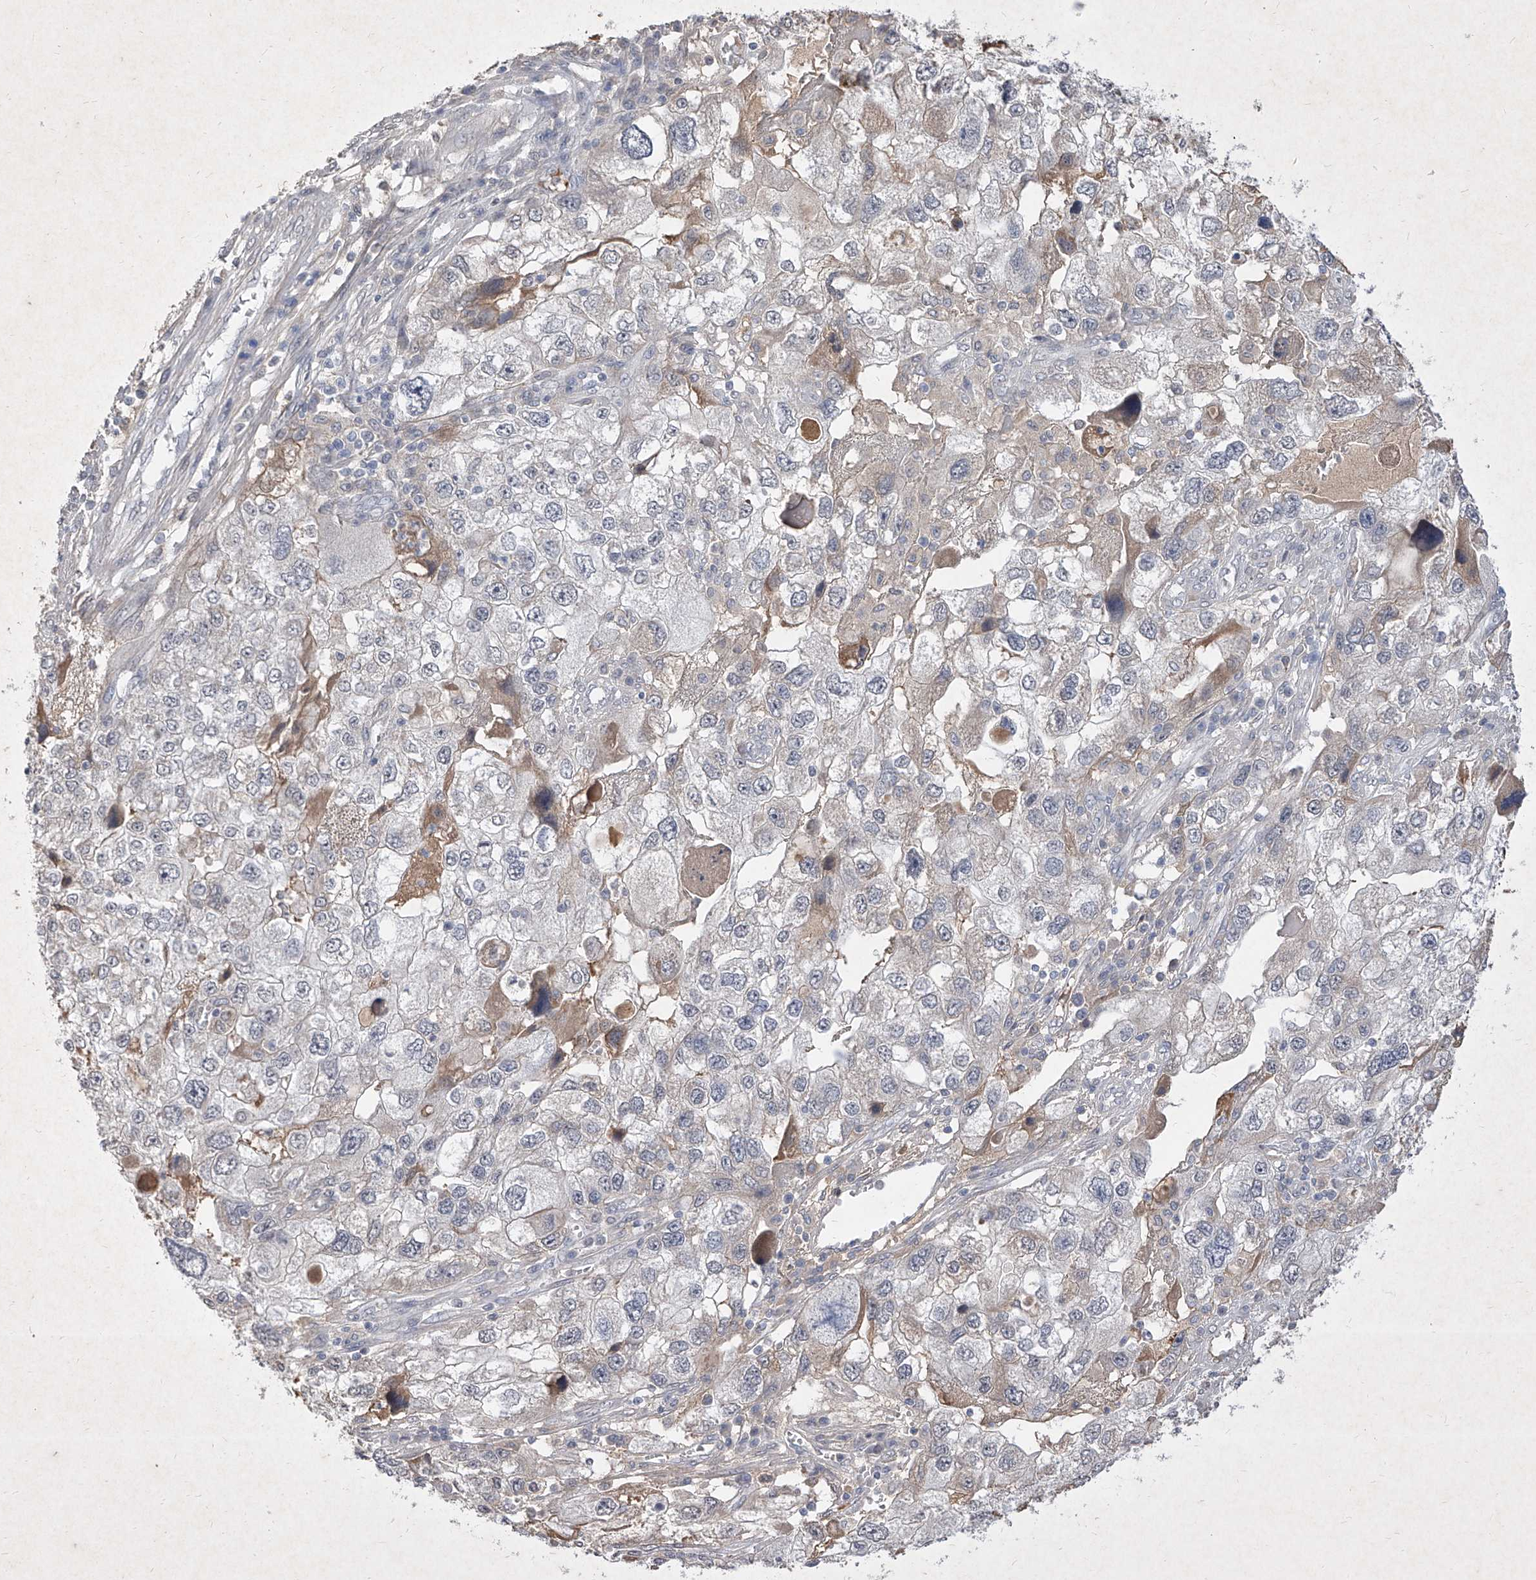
{"staining": {"intensity": "negative", "quantity": "none", "location": "none"}, "tissue": "endometrial cancer", "cell_type": "Tumor cells", "image_type": "cancer", "snomed": [{"axis": "morphology", "description": "Adenocarcinoma, NOS"}, {"axis": "topography", "description": "Endometrium"}], "caption": "Immunohistochemistry of human endometrial cancer demonstrates no expression in tumor cells.", "gene": "C4A", "patient": {"sex": "female", "age": 49}}